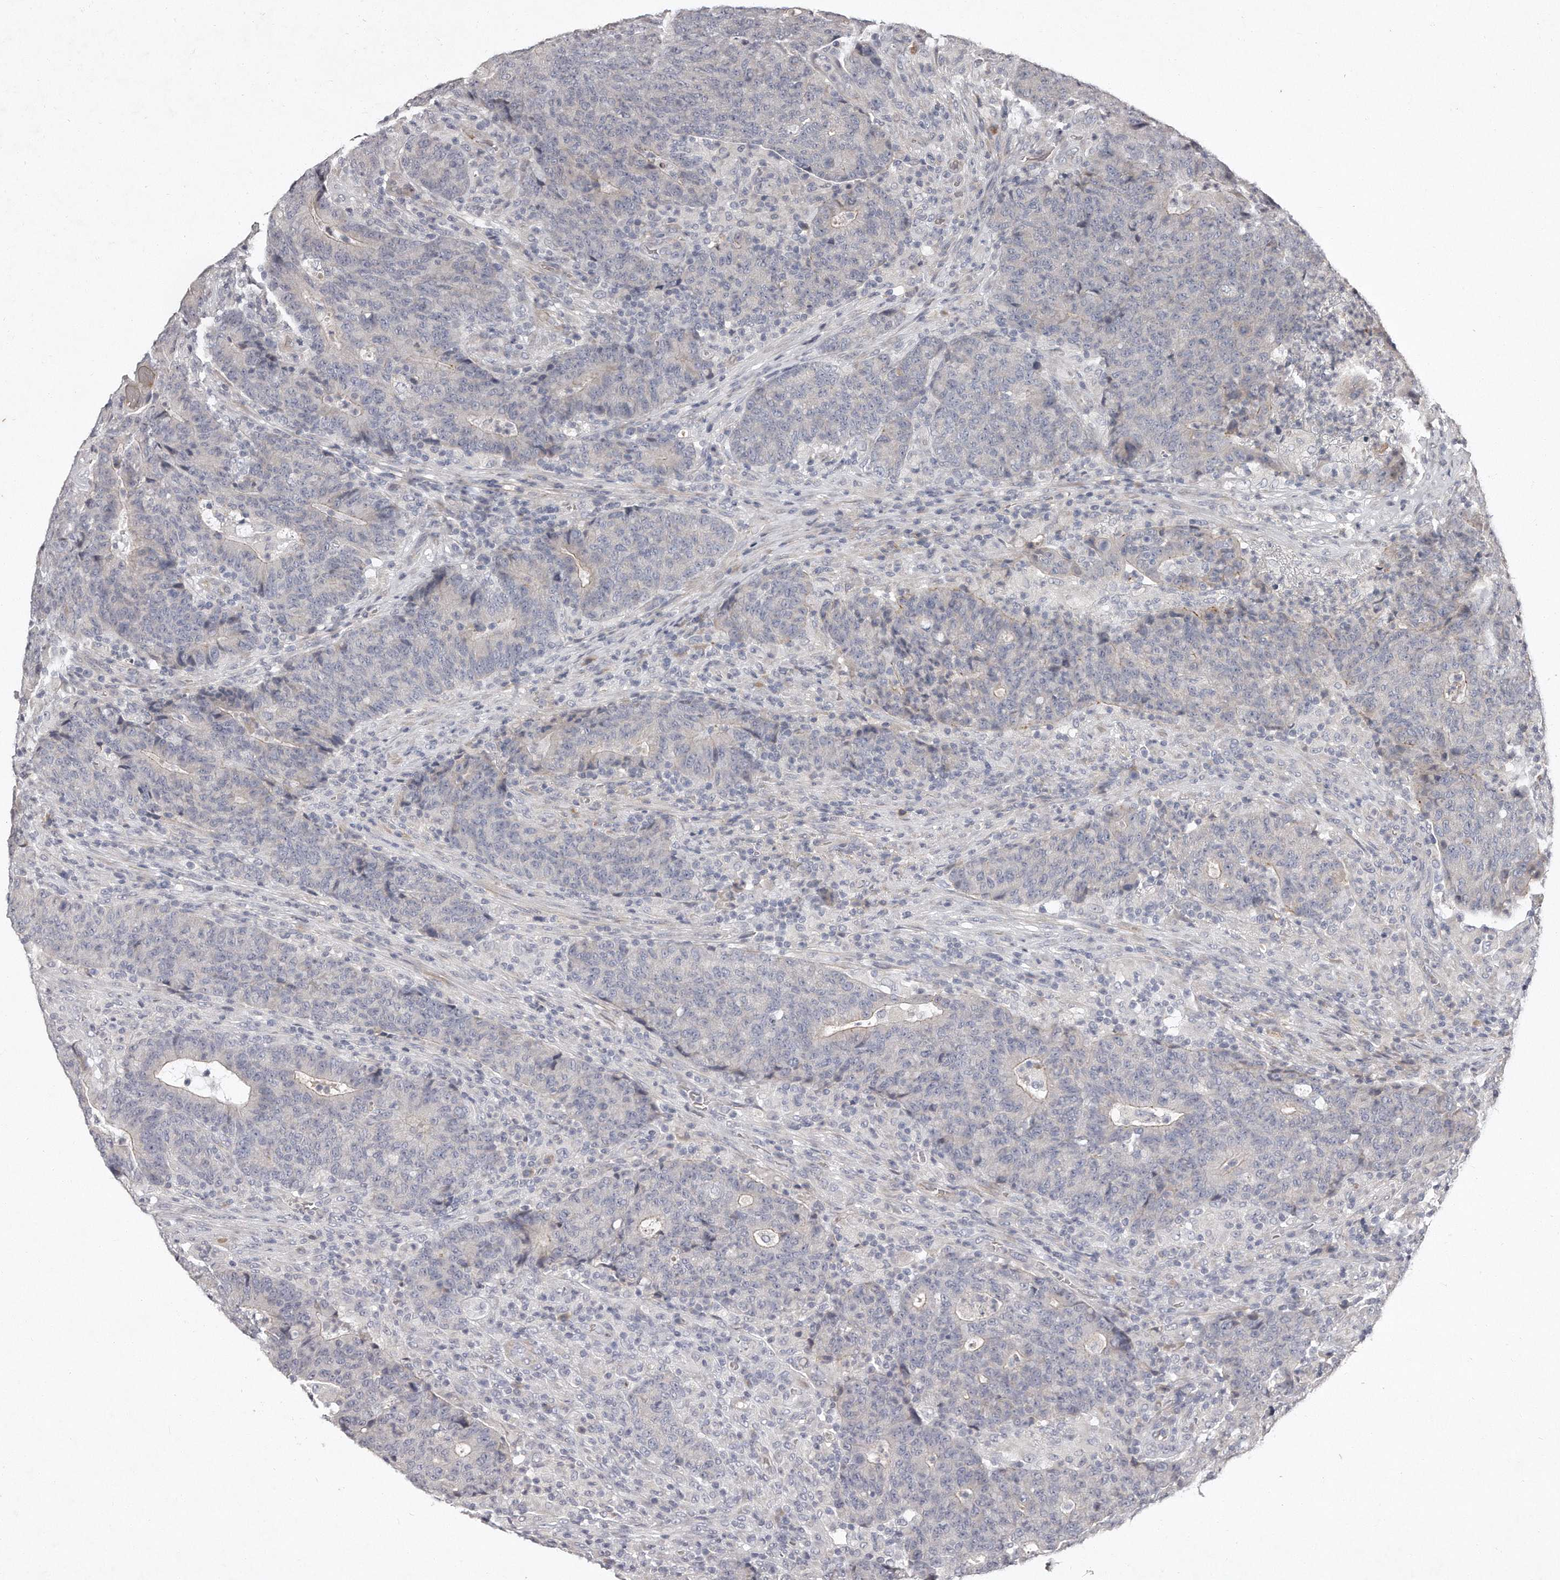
{"staining": {"intensity": "negative", "quantity": "none", "location": "none"}, "tissue": "colorectal cancer", "cell_type": "Tumor cells", "image_type": "cancer", "snomed": [{"axis": "morphology", "description": "Adenocarcinoma, NOS"}, {"axis": "topography", "description": "Colon"}], "caption": "The IHC photomicrograph has no significant expression in tumor cells of colorectal cancer (adenocarcinoma) tissue. (DAB immunohistochemistry (IHC) visualized using brightfield microscopy, high magnification).", "gene": "TECR", "patient": {"sex": "female", "age": 75}}